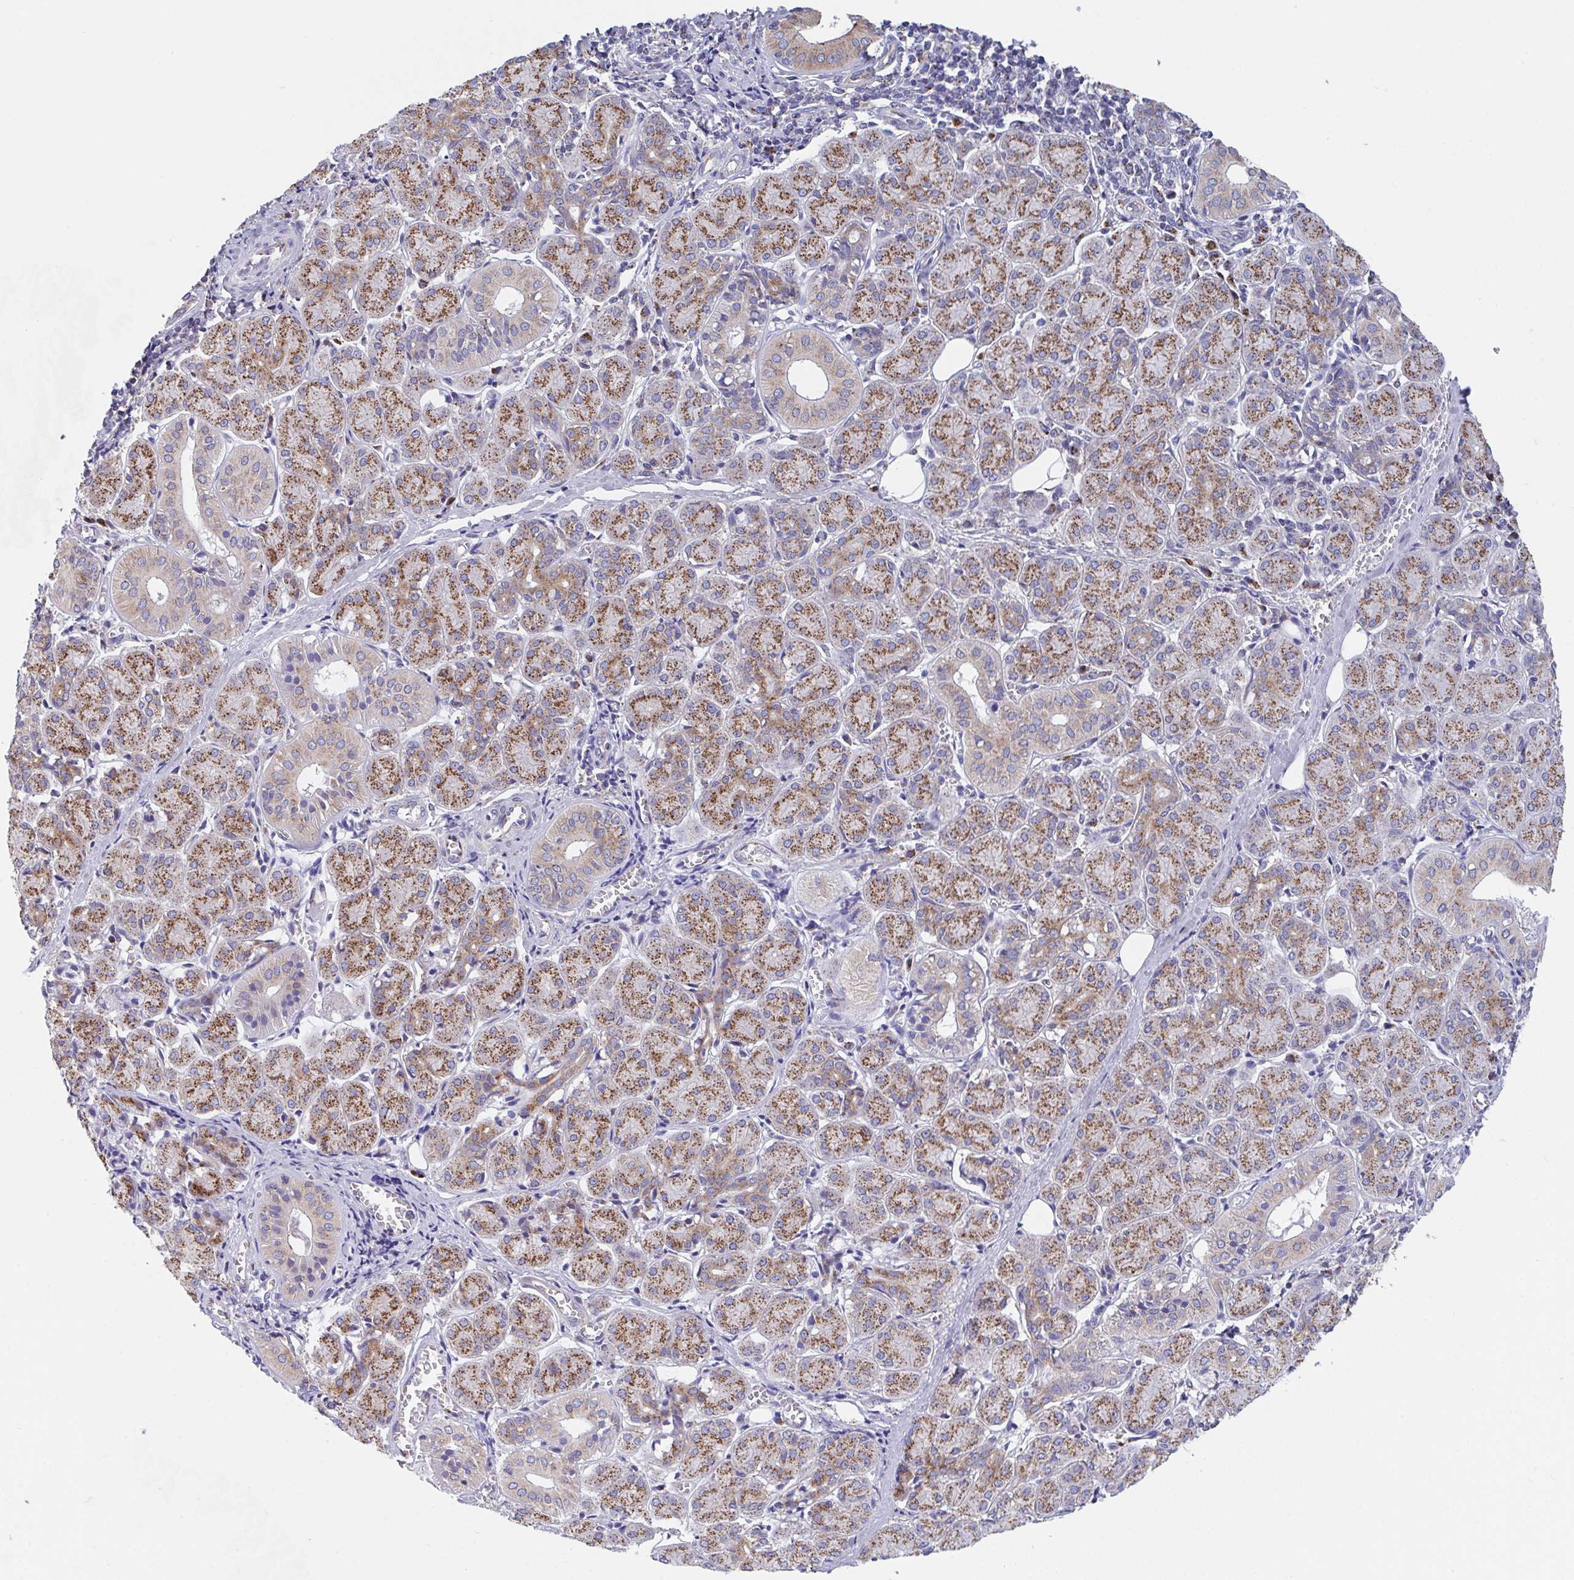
{"staining": {"intensity": "moderate", "quantity": ">75%", "location": "cytoplasmic/membranous"}, "tissue": "salivary gland", "cell_type": "Glandular cells", "image_type": "normal", "snomed": [{"axis": "morphology", "description": "Normal tissue, NOS"}, {"axis": "morphology", "description": "Inflammation, NOS"}, {"axis": "topography", "description": "Lymph node"}, {"axis": "topography", "description": "Salivary gland"}], "caption": "Brown immunohistochemical staining in unremarkable human salivary gland reveals moderate cytoplasmic/membranous positivity in about >75% of glandular cells.", "gene": "PROSER3", "patient": {"sex": "male", "age": 3}}